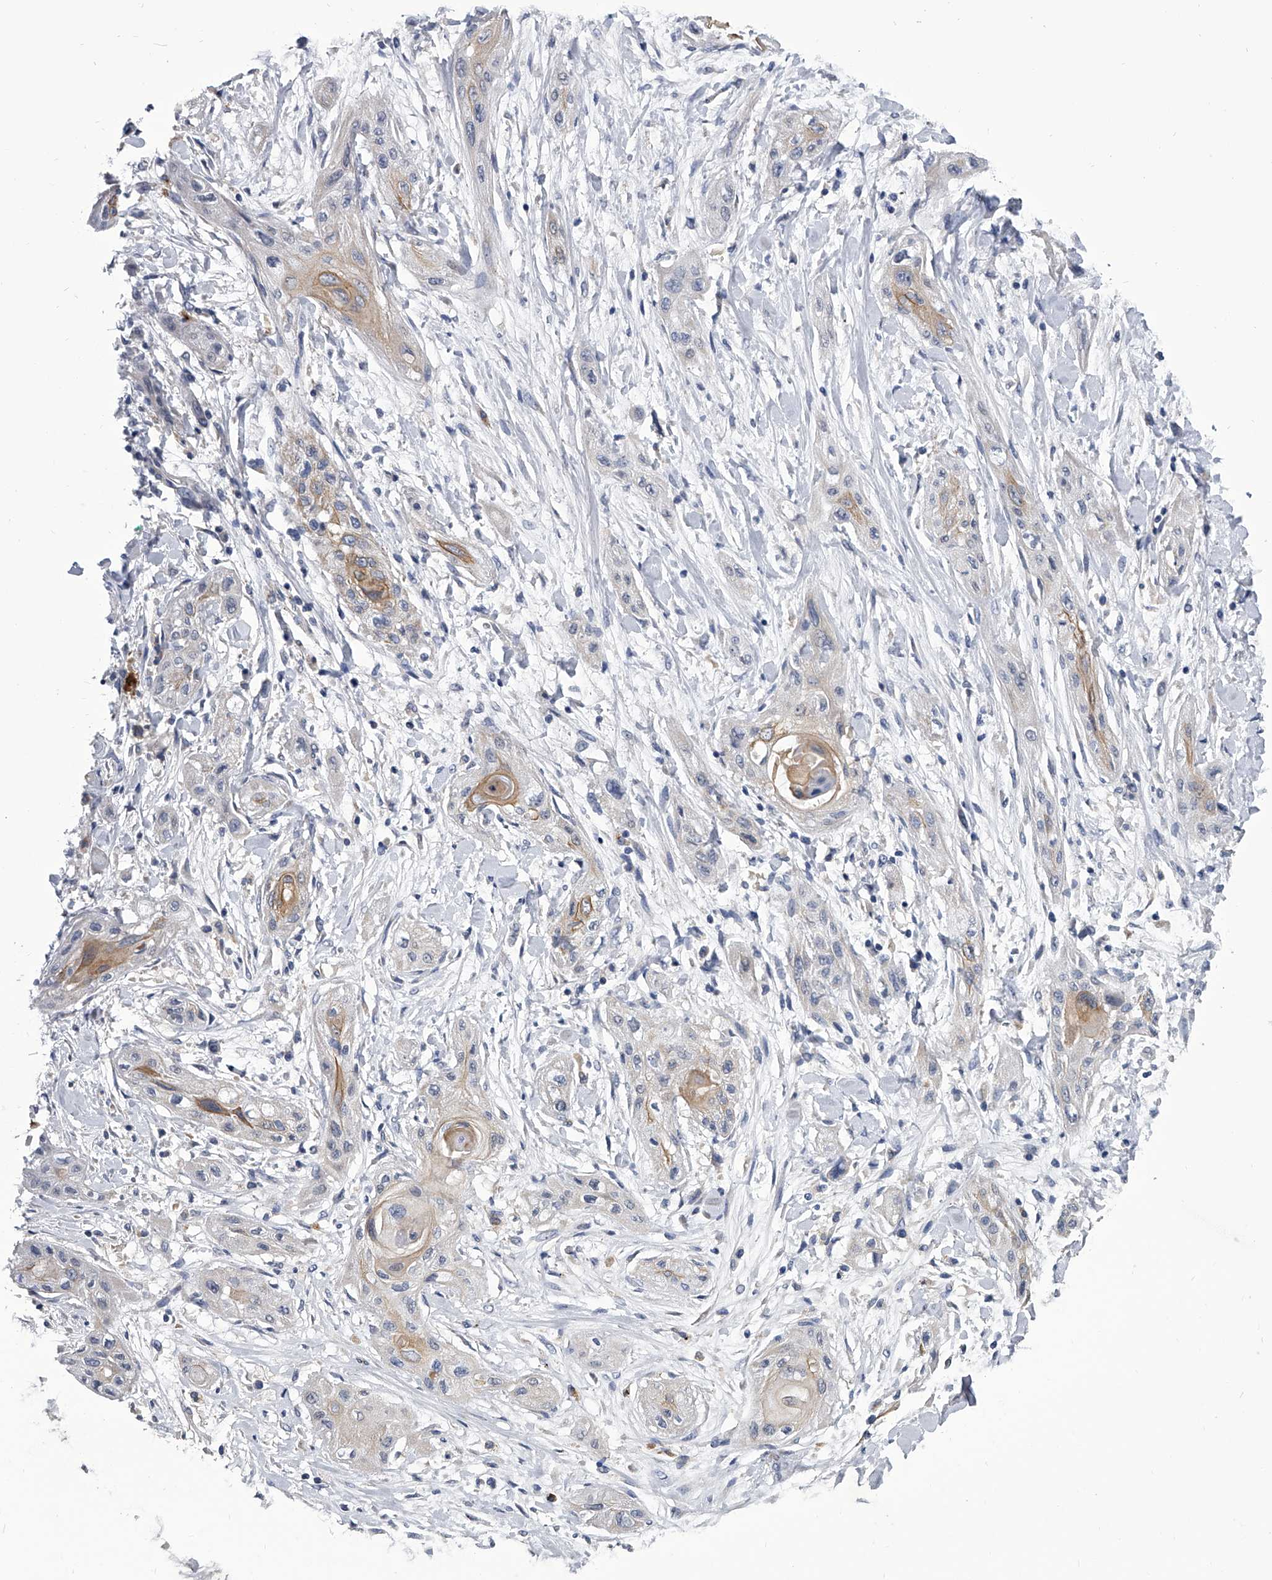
{"staining": {"intensity": "moderate", "quantity": "<25%", "location": "cytoplasmic/membranous"}, "tissue": "lung cancer", "cell_type": "Tumor cells", "image_type": "cancer", "snomed": [{"axis": "morphology", "description": "Squamous cell carcinoma, NOS"}, {"axis": "topography", "description": "Lung"}], "caption": "Human lung cancer (squamous cell carcinoma) stained with a protein marker exhibits moderate staining in tumor cells.", "gene": "SPP1", "patient": {"sex": "female", "age": 47}}